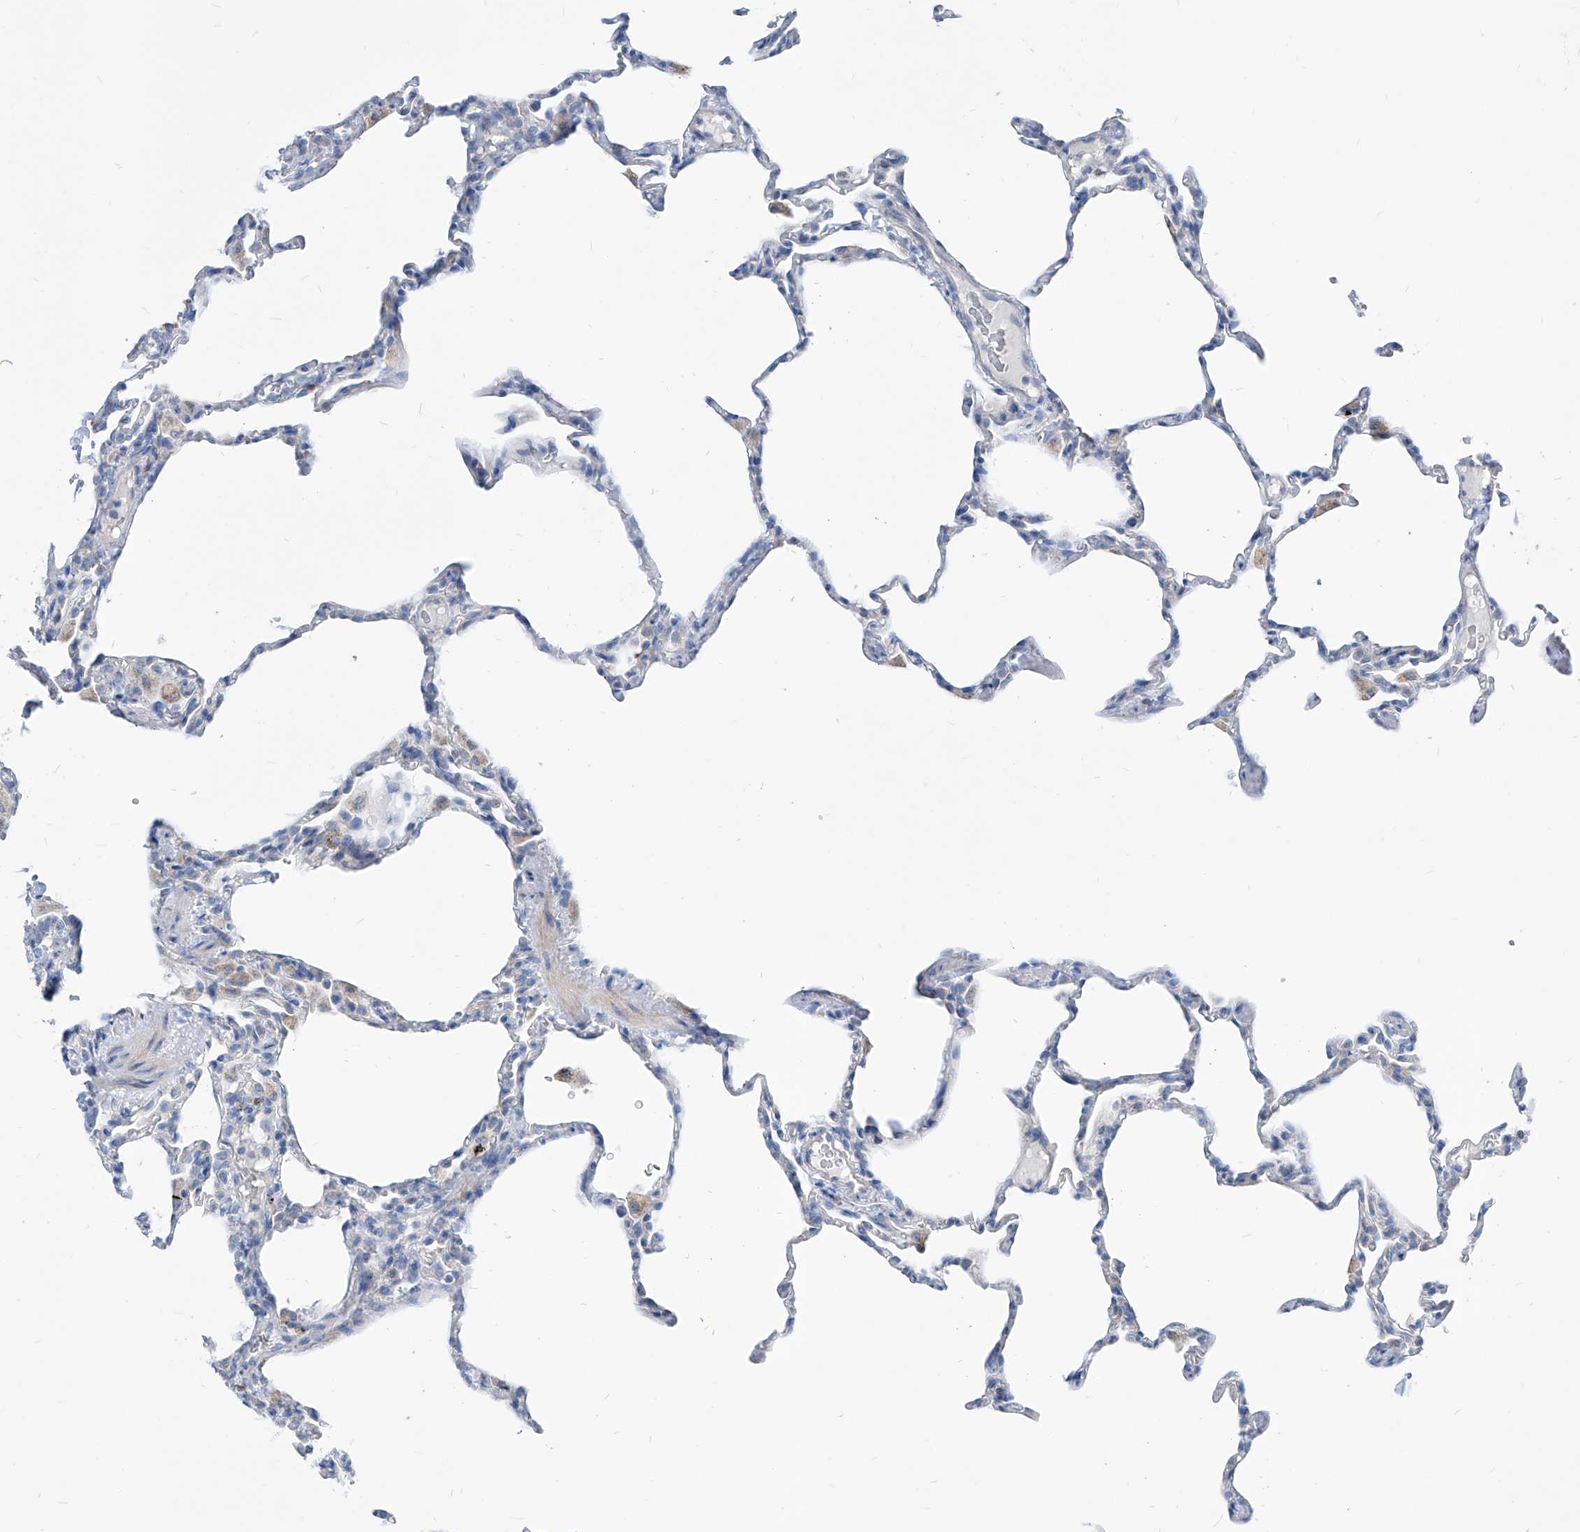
{"staining": {"intensity": "negative", "quantity": "none", "location": "none"}, "tissue": "lung", "cell_type": "Alveolar cells", "image_type": "normal", "snomed": [{"axis": "morphology", "description": "Normal tissue, NOS"}, {"axis": "topography", "description": "Lung"}], "caption": "An IHC micrograph of normal lung is shown. There is no staining in alveolar cells of lung. (DAB immunohistochemistry, high magnification).", "gene": "AGPS", "patient": {"sex": "male", "age": 20}}